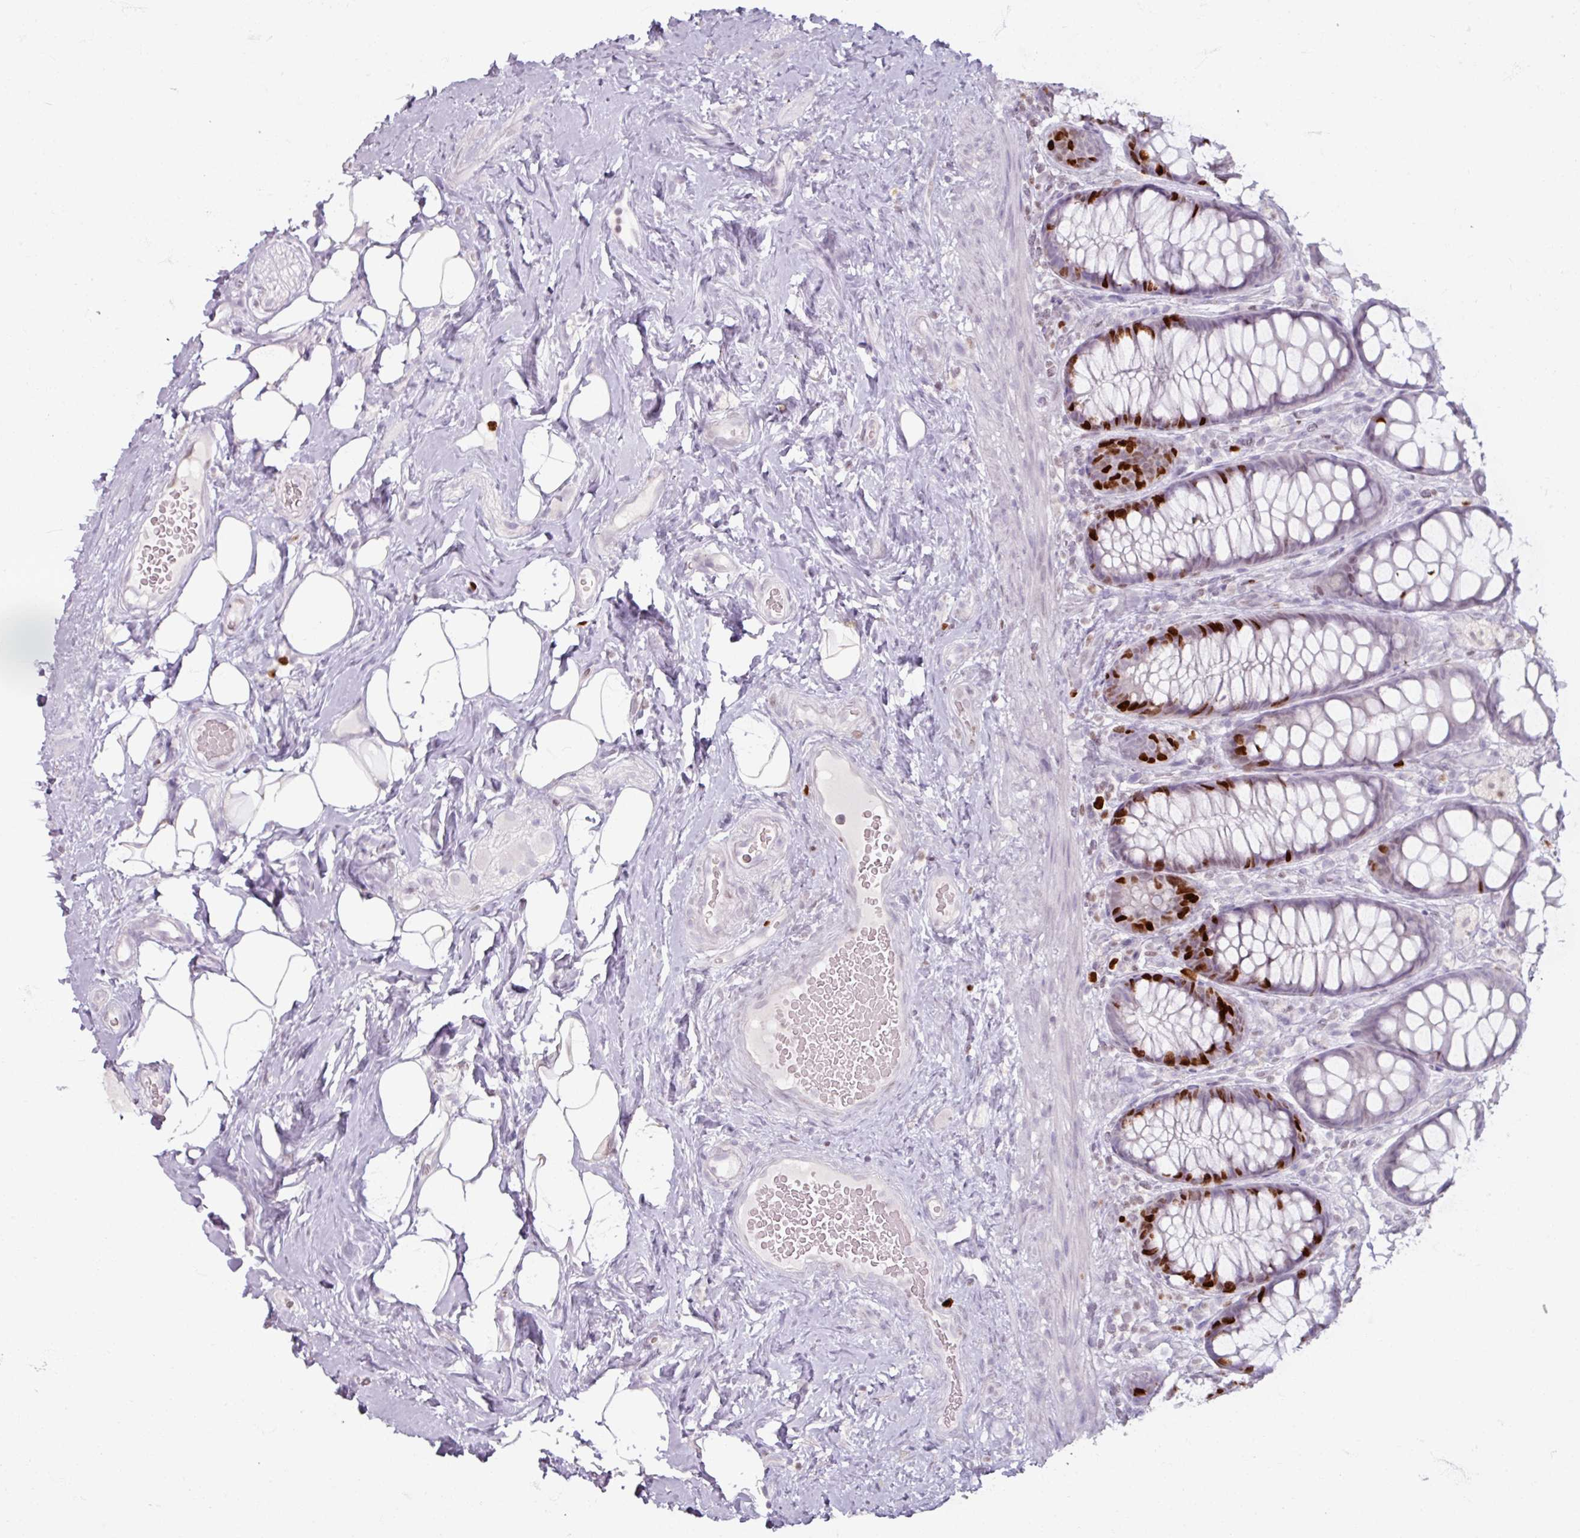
{"staining": {"intensity": "strong", "quantity": "<25%", "location": "nuclear"}, "tissue": "rectum", "cell_type": "Glandular cells", "image_type": "normal", "snomed": [{"axis": "morphology", "description": "Normal tissue, NOS"}, {"axis": "topography", "description": "Rectum"}], "caption": "This micrograph exhibits immunohistochemistry (IHC) staining of benign rectum, with medium strong nuclear expression in about <25% of glandular cells.", "gene": "ATAD2", "patient": {"sex": "female", "age": 67}}